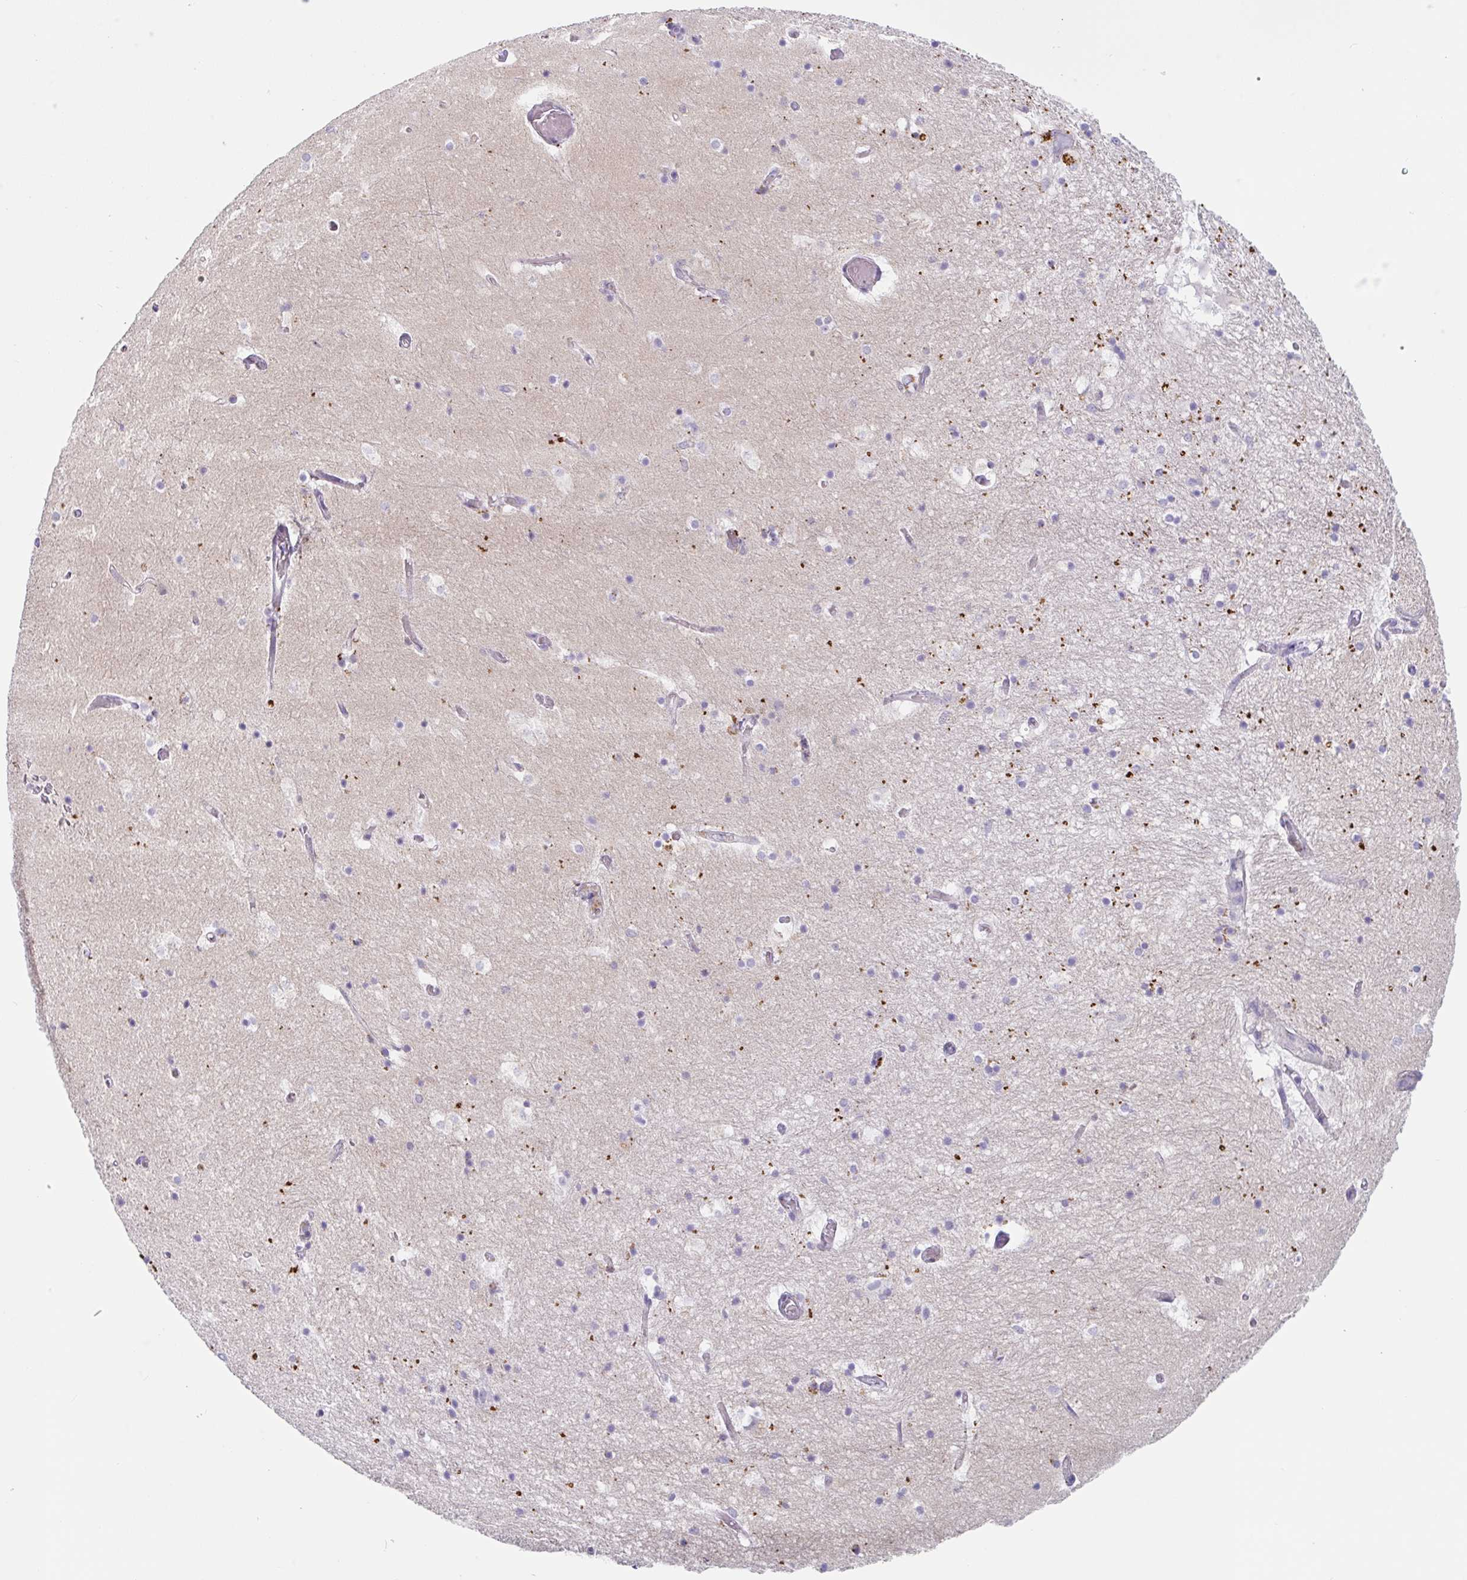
{"staining": {"intensity": "negative", "quantity": "none", "location": "none"}, "tissue": "hippocampus", "cell_type": "Glial cells", "image_type": "normal", "snomed": [{"axis": "morphology", "description": "Normal tissue, NOS"}, {"axis": "topography", "description": "Hippocampus"}], "caption": "Human hippocampus stained for a protein using IHC displays no expression in glial cells.", "gene": "LENG9", "patient": {"sex": "female", "age": 52}}